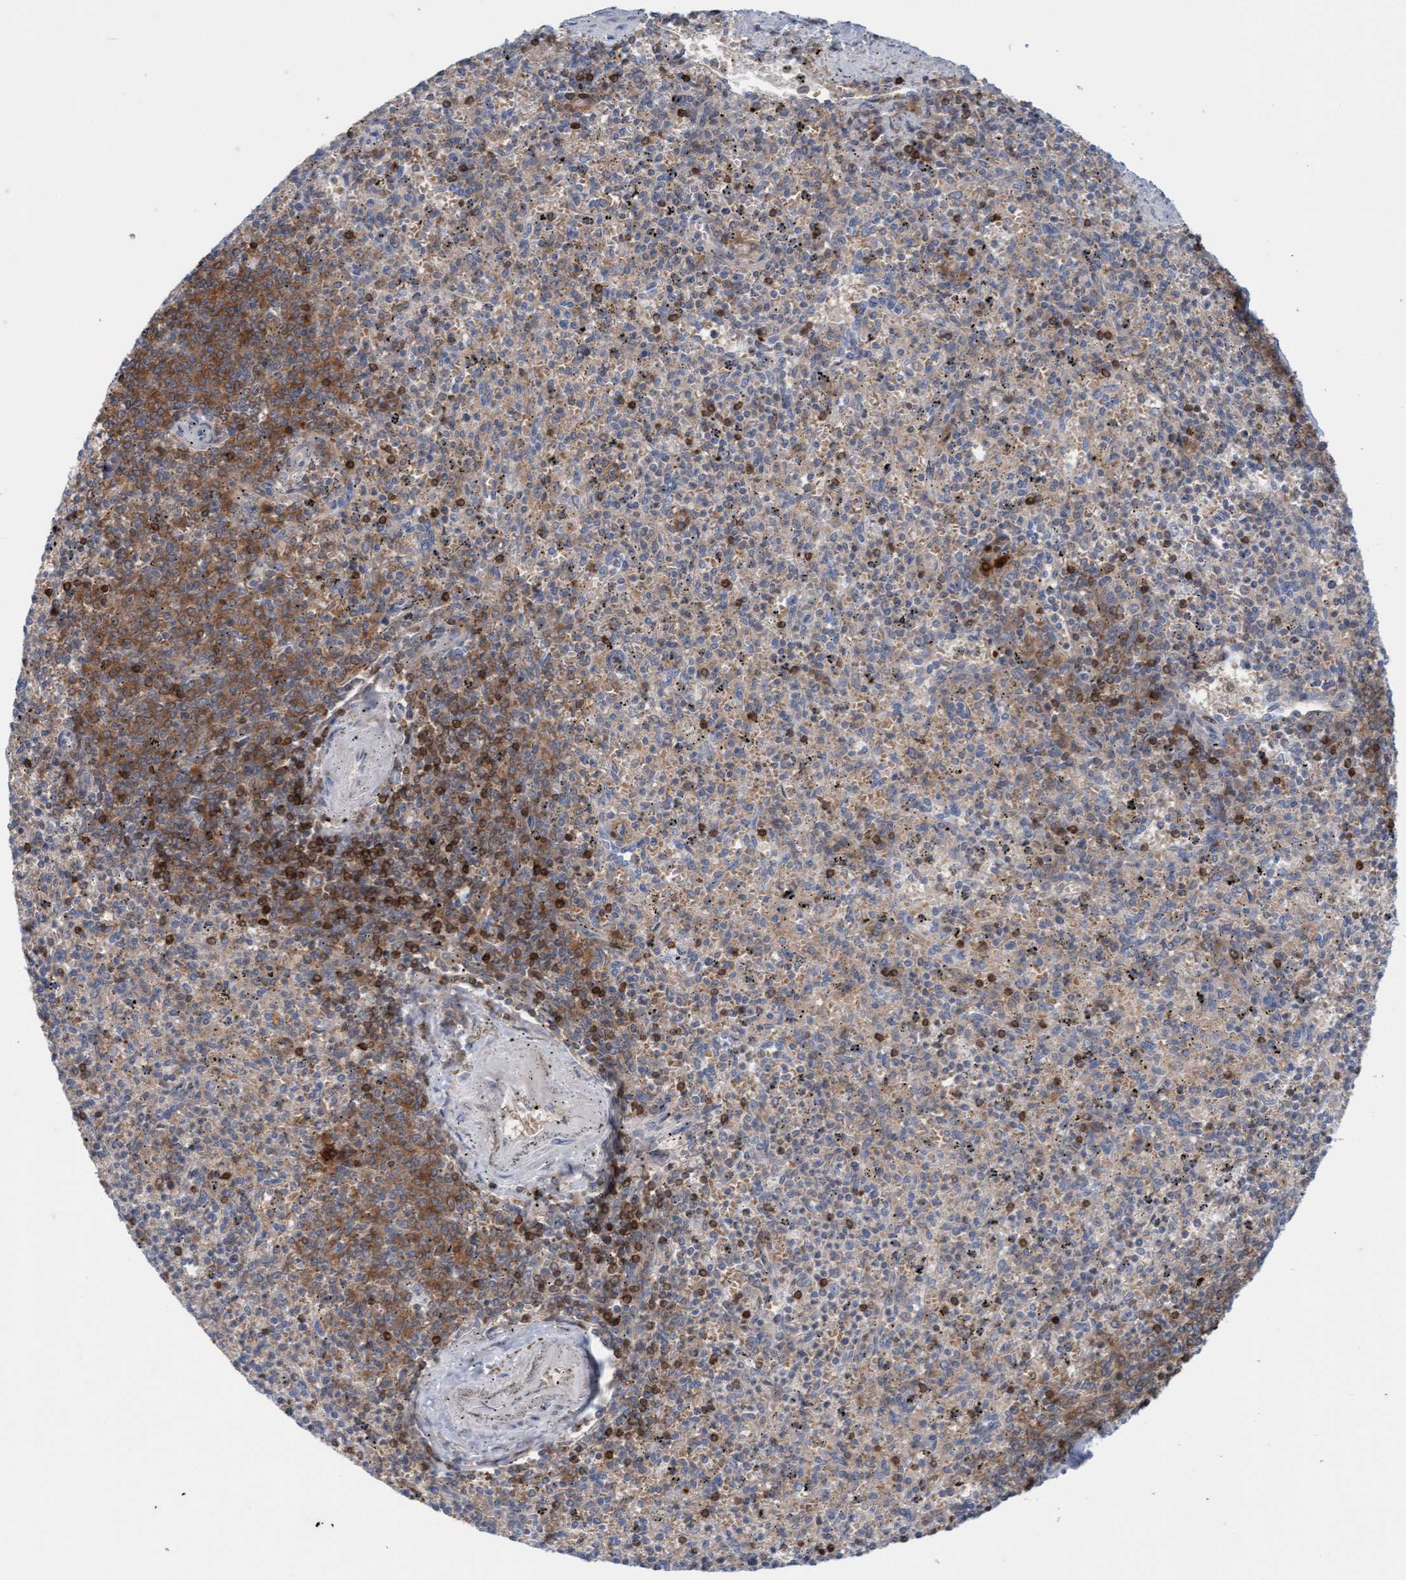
{"staining": {"intensity": "moderate", "quantity": "<25%", "location": "cytoplasmic/membranous"}, "tissue": "spleen", "cell_type": "Cells in red pulp", "image_type": "normal", "snomed": [{"axis": "morphology", "description": "Normal tissue, NOS"}, {"axis": "topography", "description": "Spleen"}], "caption": "DAB immunohistochemical staining of benign spleen exhibits moderate cytoplasmic/membranous protein staining in approximately <25% of cells in red pulp.", "gene": "KLHL25", "patient": {"sex": "male", "age": 72}}